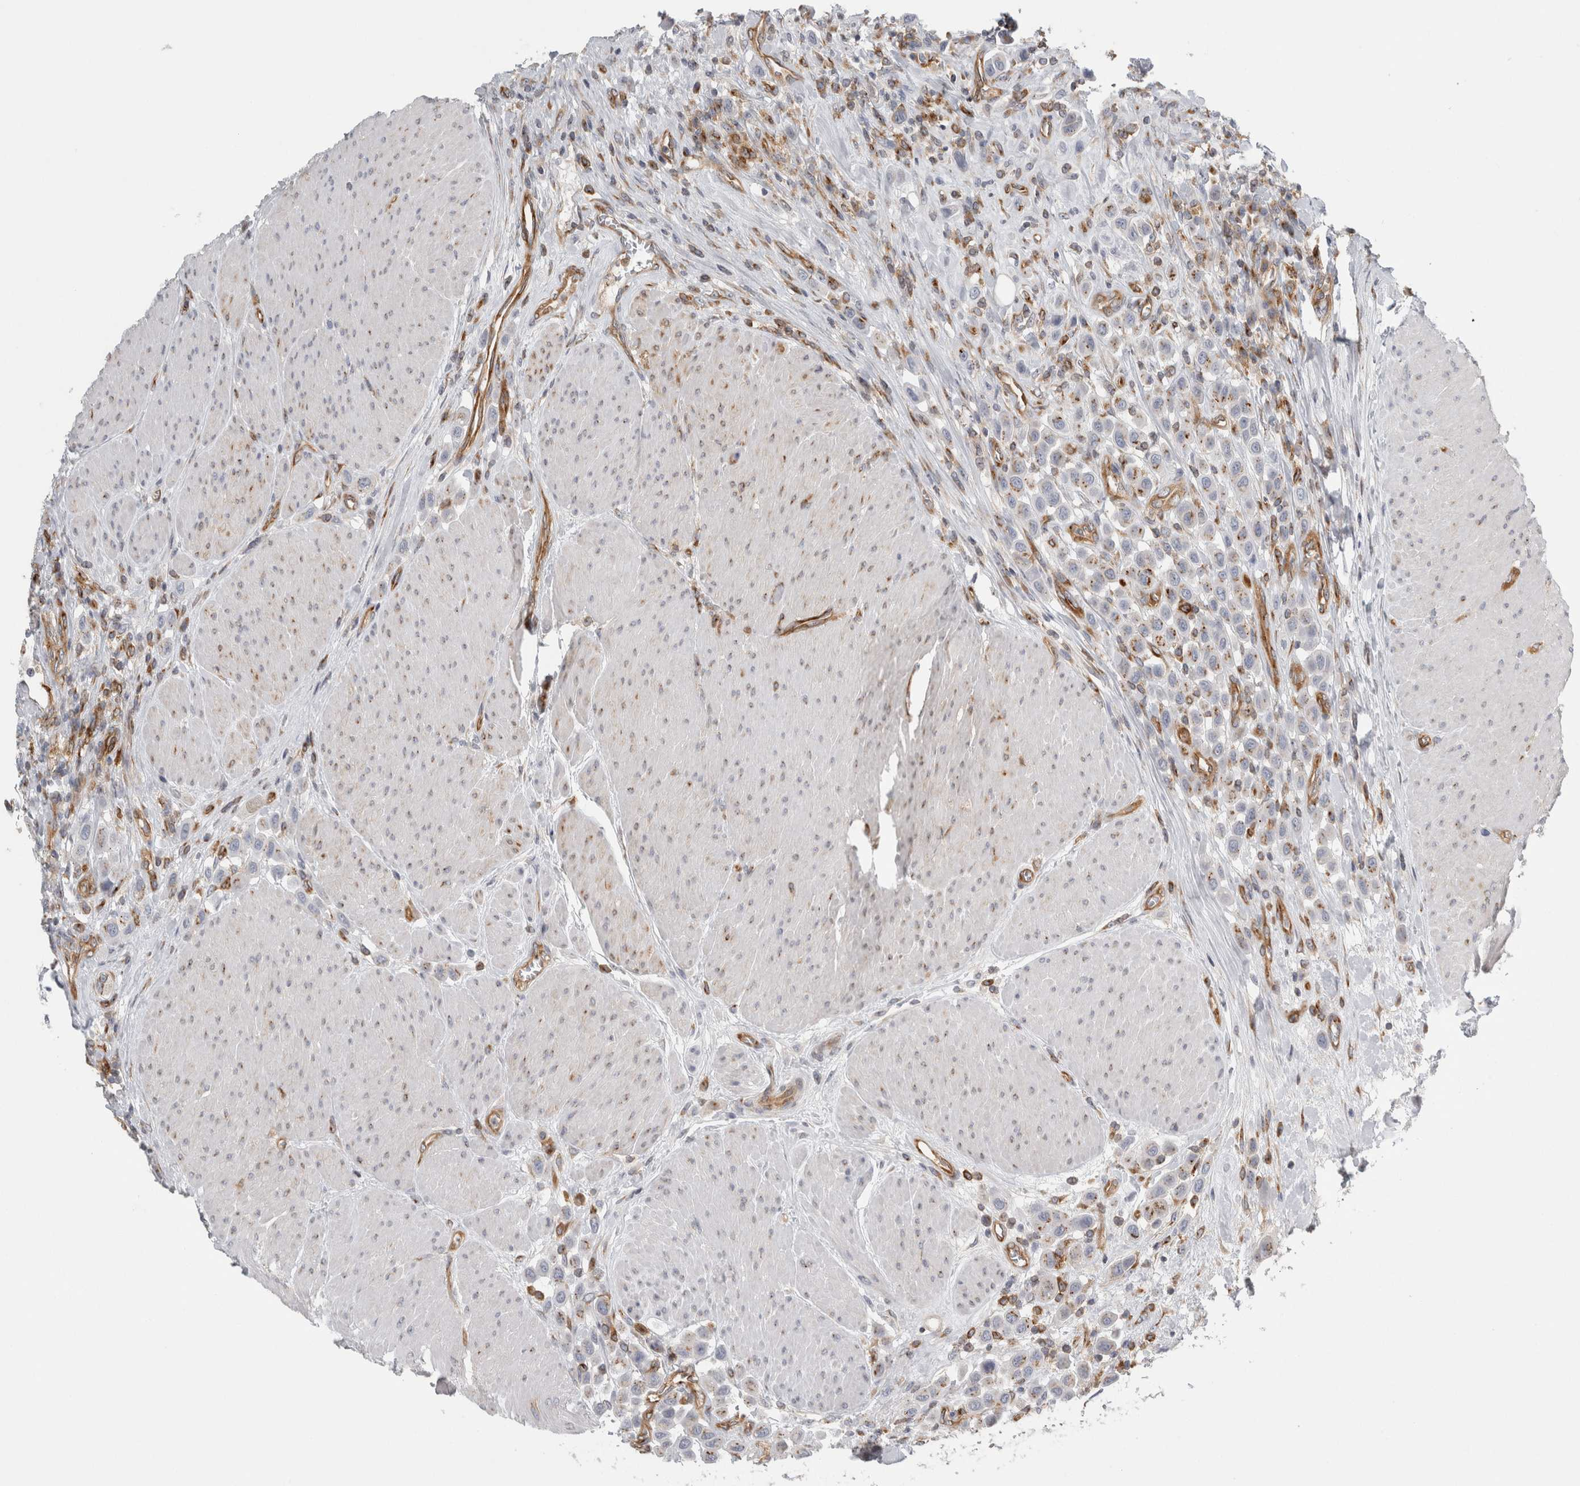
{"staining": {"intensity": "weak", "quantity": "25%-75%", "location": "cytoplasmic/membranous"}, "tissue": "urothelial cancer", "cell_type": "Tumor cells", "image_type": "cancer", "snomed": [{"axis": "morphology", "description": "Urothelial carcinoma, High grade"}, {"axis": "topography", "description": "Urinary bladder"}], "caption": "Urothelial carcinoma (high-grade) stained with immunohistochemistry demonstrates weak cytoplasmic/membranous positivity in about 25%-75% of tumor cells.", "gene": "PEX6", "patient": {"sex": "male", "age": 50}}